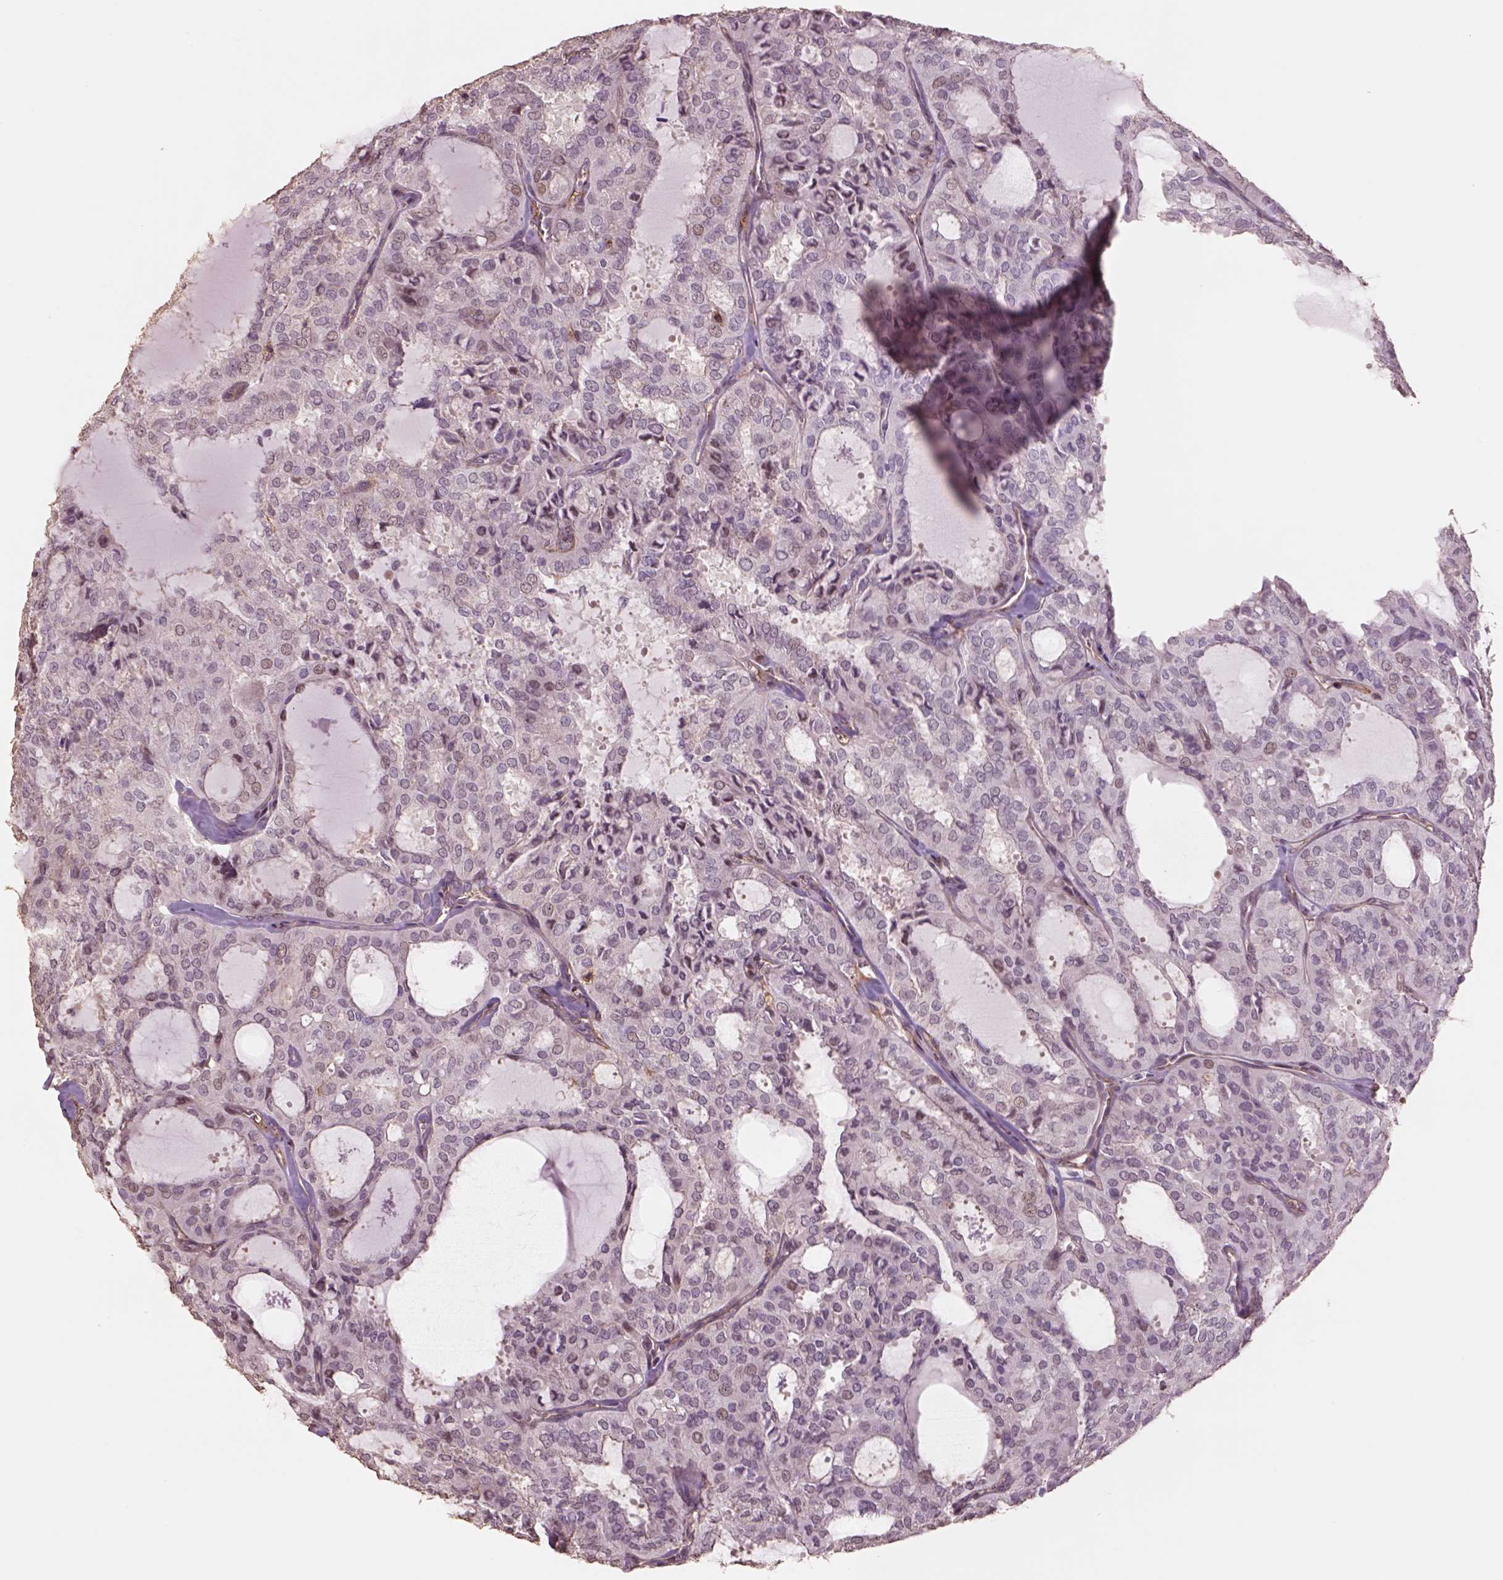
{"staining": {"intensity": "negative", "quantity": "none", "location": "none"}, "tissue": "thyroid cancer", "cell_type": "Tumor cells", "image_type": "cancer", "snomed": [{"axis": "morphology", "description": "Follicular adenoma carcinoma, NOS"}, {"axis": "topography", "description": "Thyroid gland"}], "caption": "Human thyroid follicular adenoma carcinoma stained for a protein using IHC reveals no expression in tumor cells.", "gene": "LIN7A", "patient": {"sex": "male", "age": 75}}